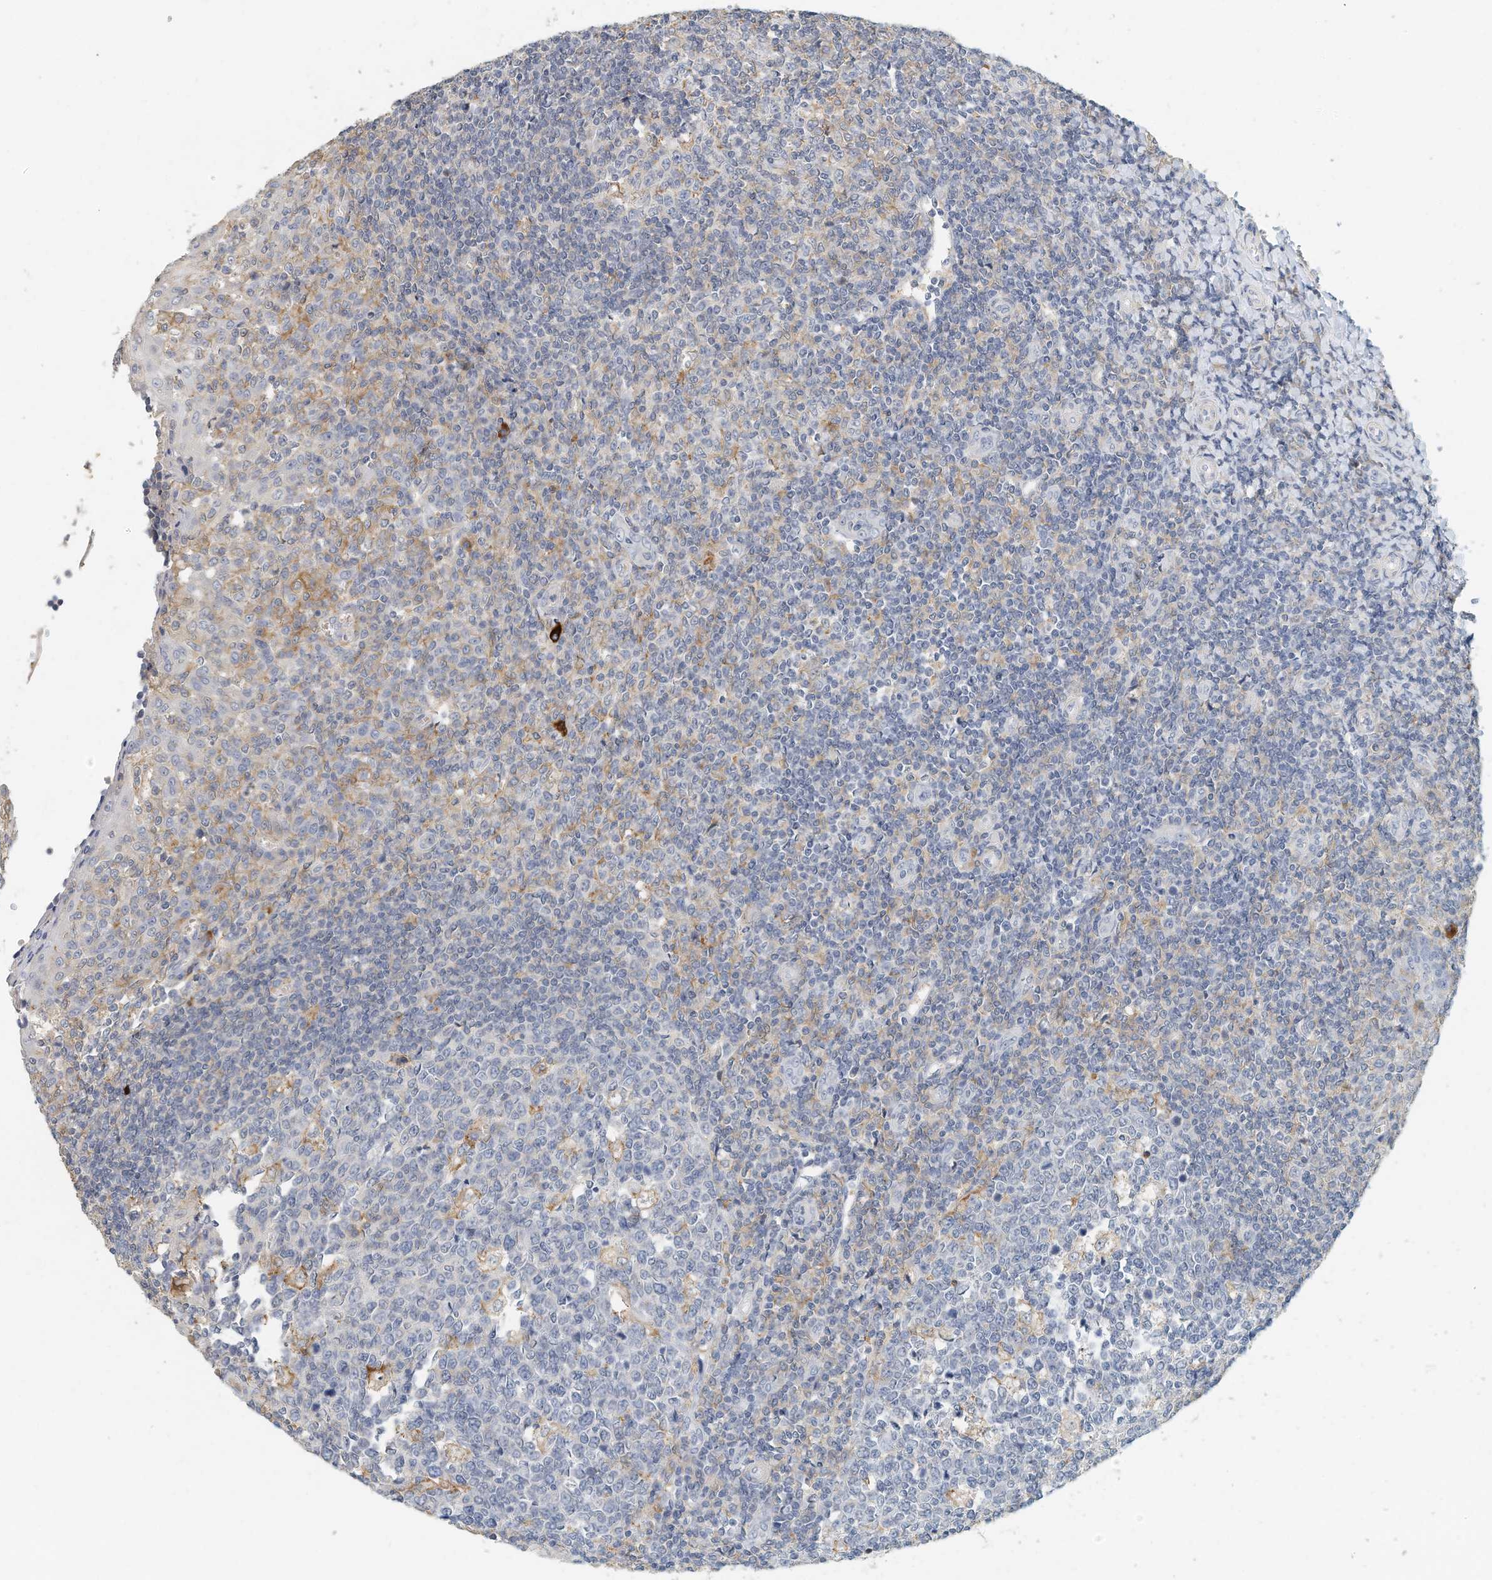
{"staining": {"intensity": "moderate", "quantity": "<25%", "location": "cytoplasmic/membranous"}, "tissue": "tonsil", "cell_type": "Germinal center cells", "image_type": "normal", "snomed": [{"axis": "morphology", "description": "Normal tissue, NOS"}, {"axis": "topography", "description": "Tonsil"}], "caption": "A photomicrograph of human tonsil stained for a protein displays moderate cytoplasmic/membranous brown staining in germinal center cells. (Brightfield microscopy of DAB IHC at high magnification).", "gene": "MICAL1", "patient": {"sex": "female", "age": 19}}